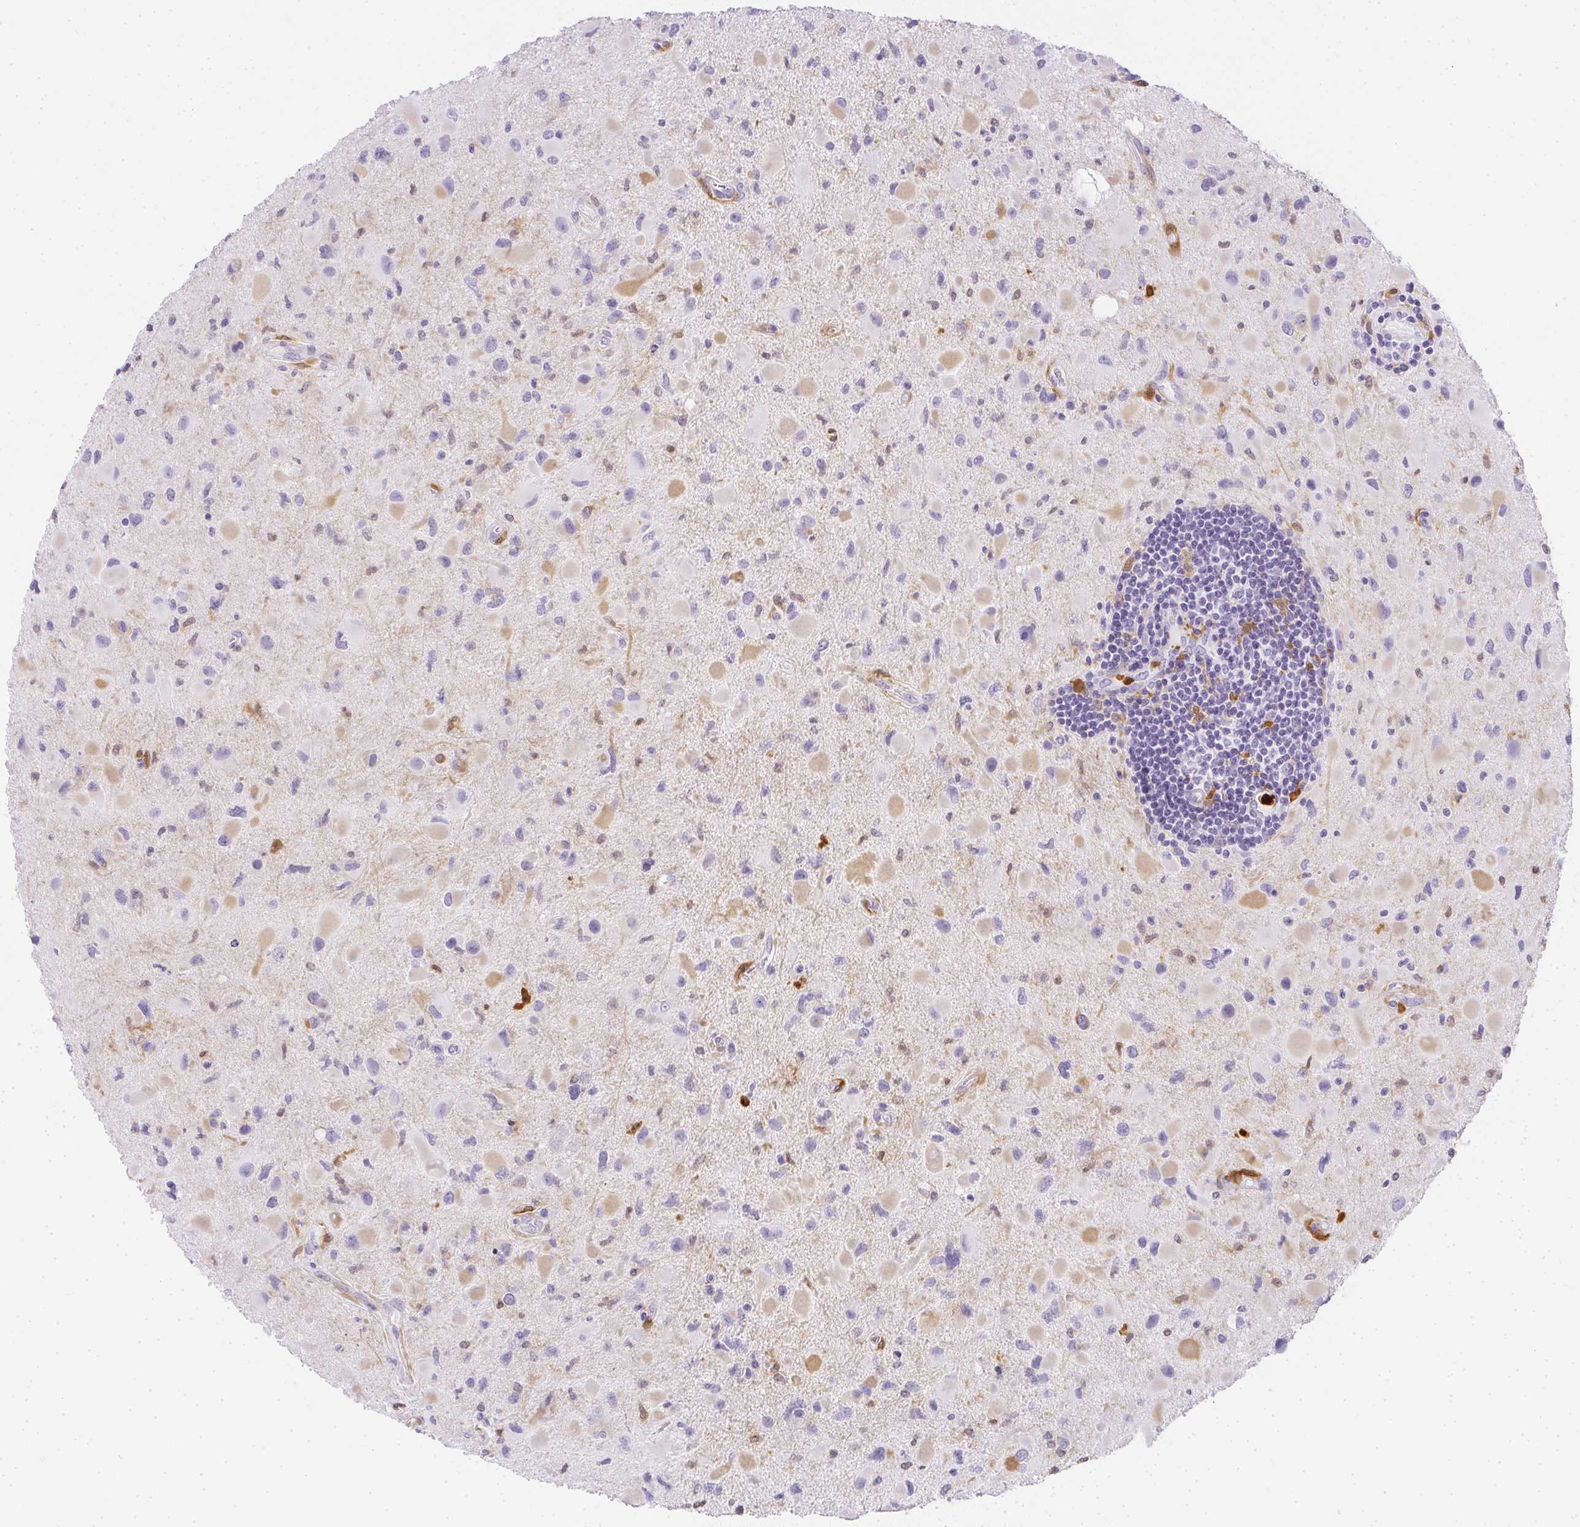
{"staining": {"intensity": "weak", "quantity": "<25%", "location": "cytoplasmic/membranous"}, "tissue": "glioma", "cell_type": "Tumor cells", "image_type": "cancer", "snomed": [{"axis": "morphology", "description": "Glioma, malignant, Low grade"}, {"axis": "topography", "description": "Brain"}], "caption": "Glioma was stained to show a protein in brown. There is no significant staining in tumor cells.", "gene": "HK3", "patient": {"sex": "female", "age": 32}}